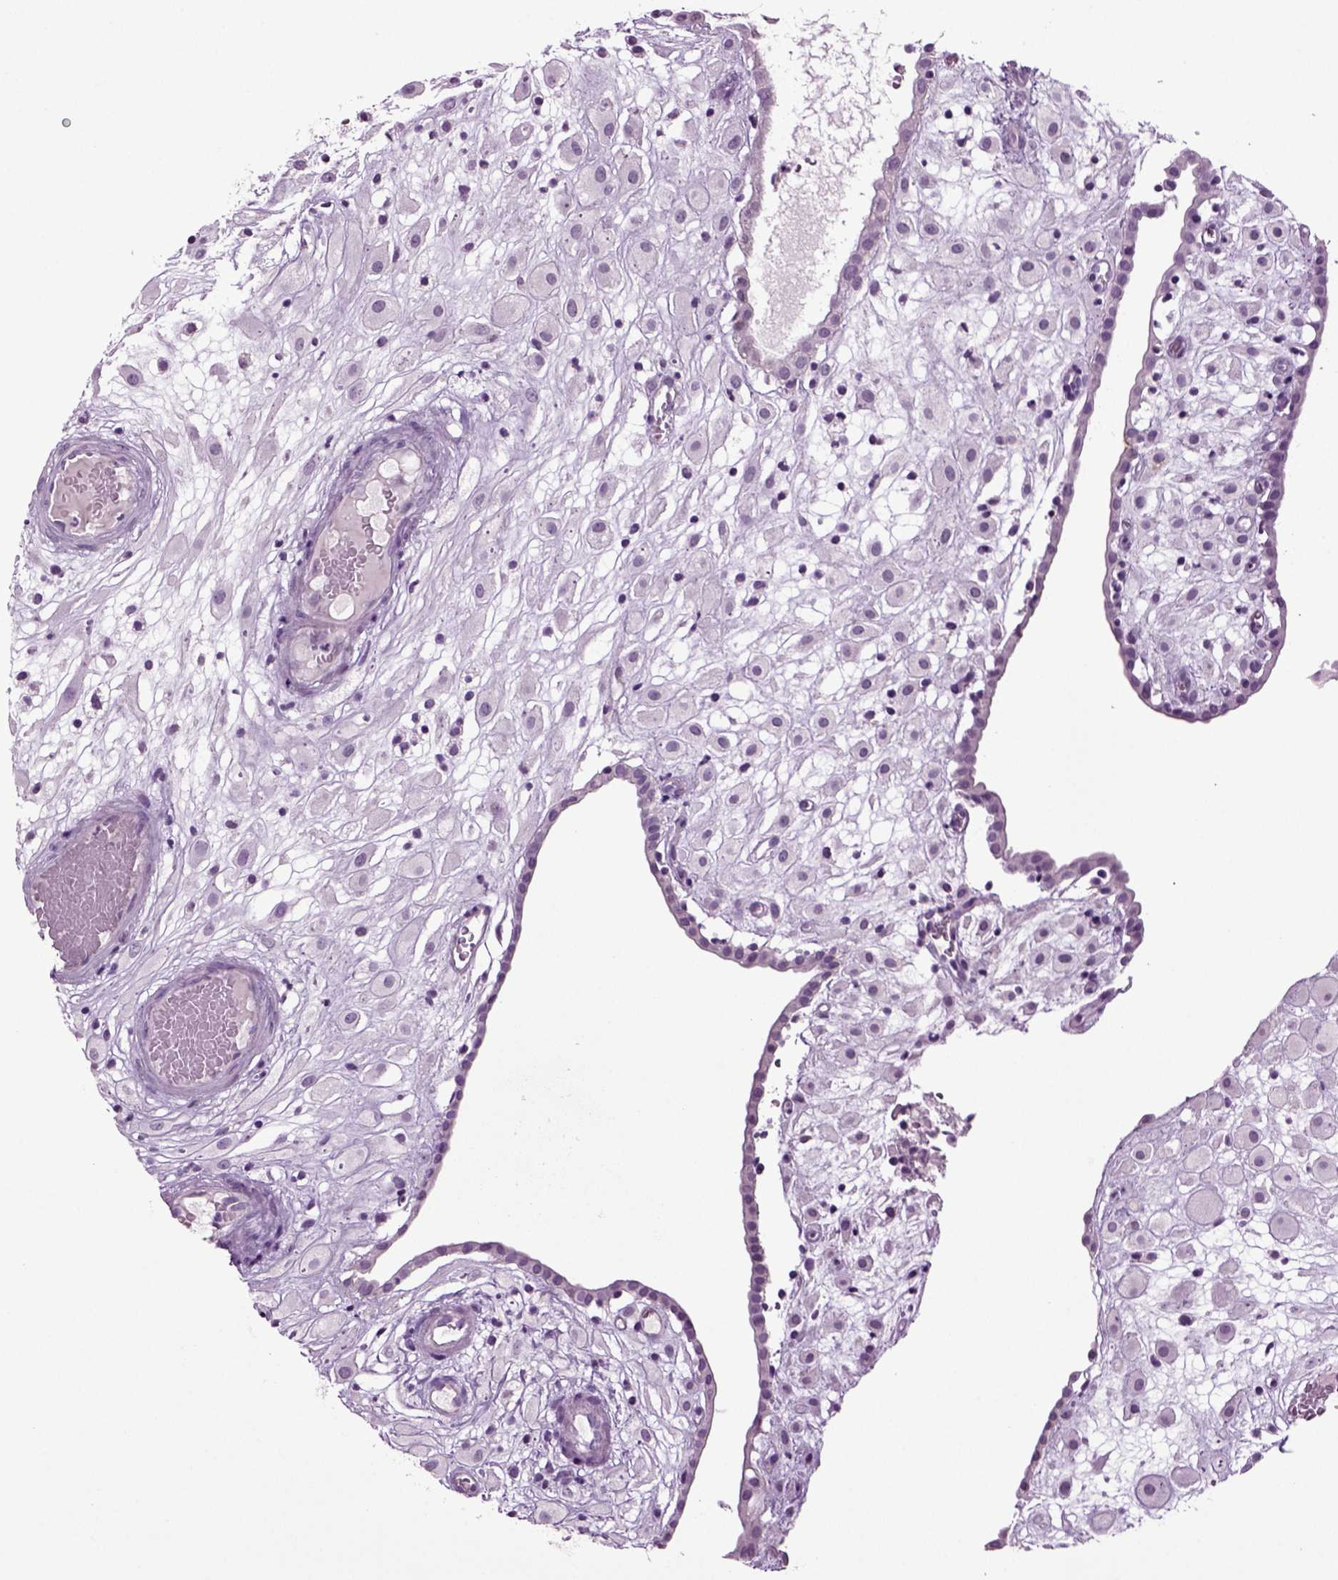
{"staining": {"intensity": "negative", "quantity": "none", "location": "none"}, "tissue": "placenta", "cell_type": "Decidual cells", "image_type": "normal", "snomed": [{"axis": "morphology", "description": "Normal tissue, NOS"}, {"axis": "topography", "description": "Placenta"}], "caption": "Human placenta stained for a protein using immunohistochemistry shows no expression in decidual cells.", "gene": "SLC17A6", "patient": {"sex": "female", "age": 24}}